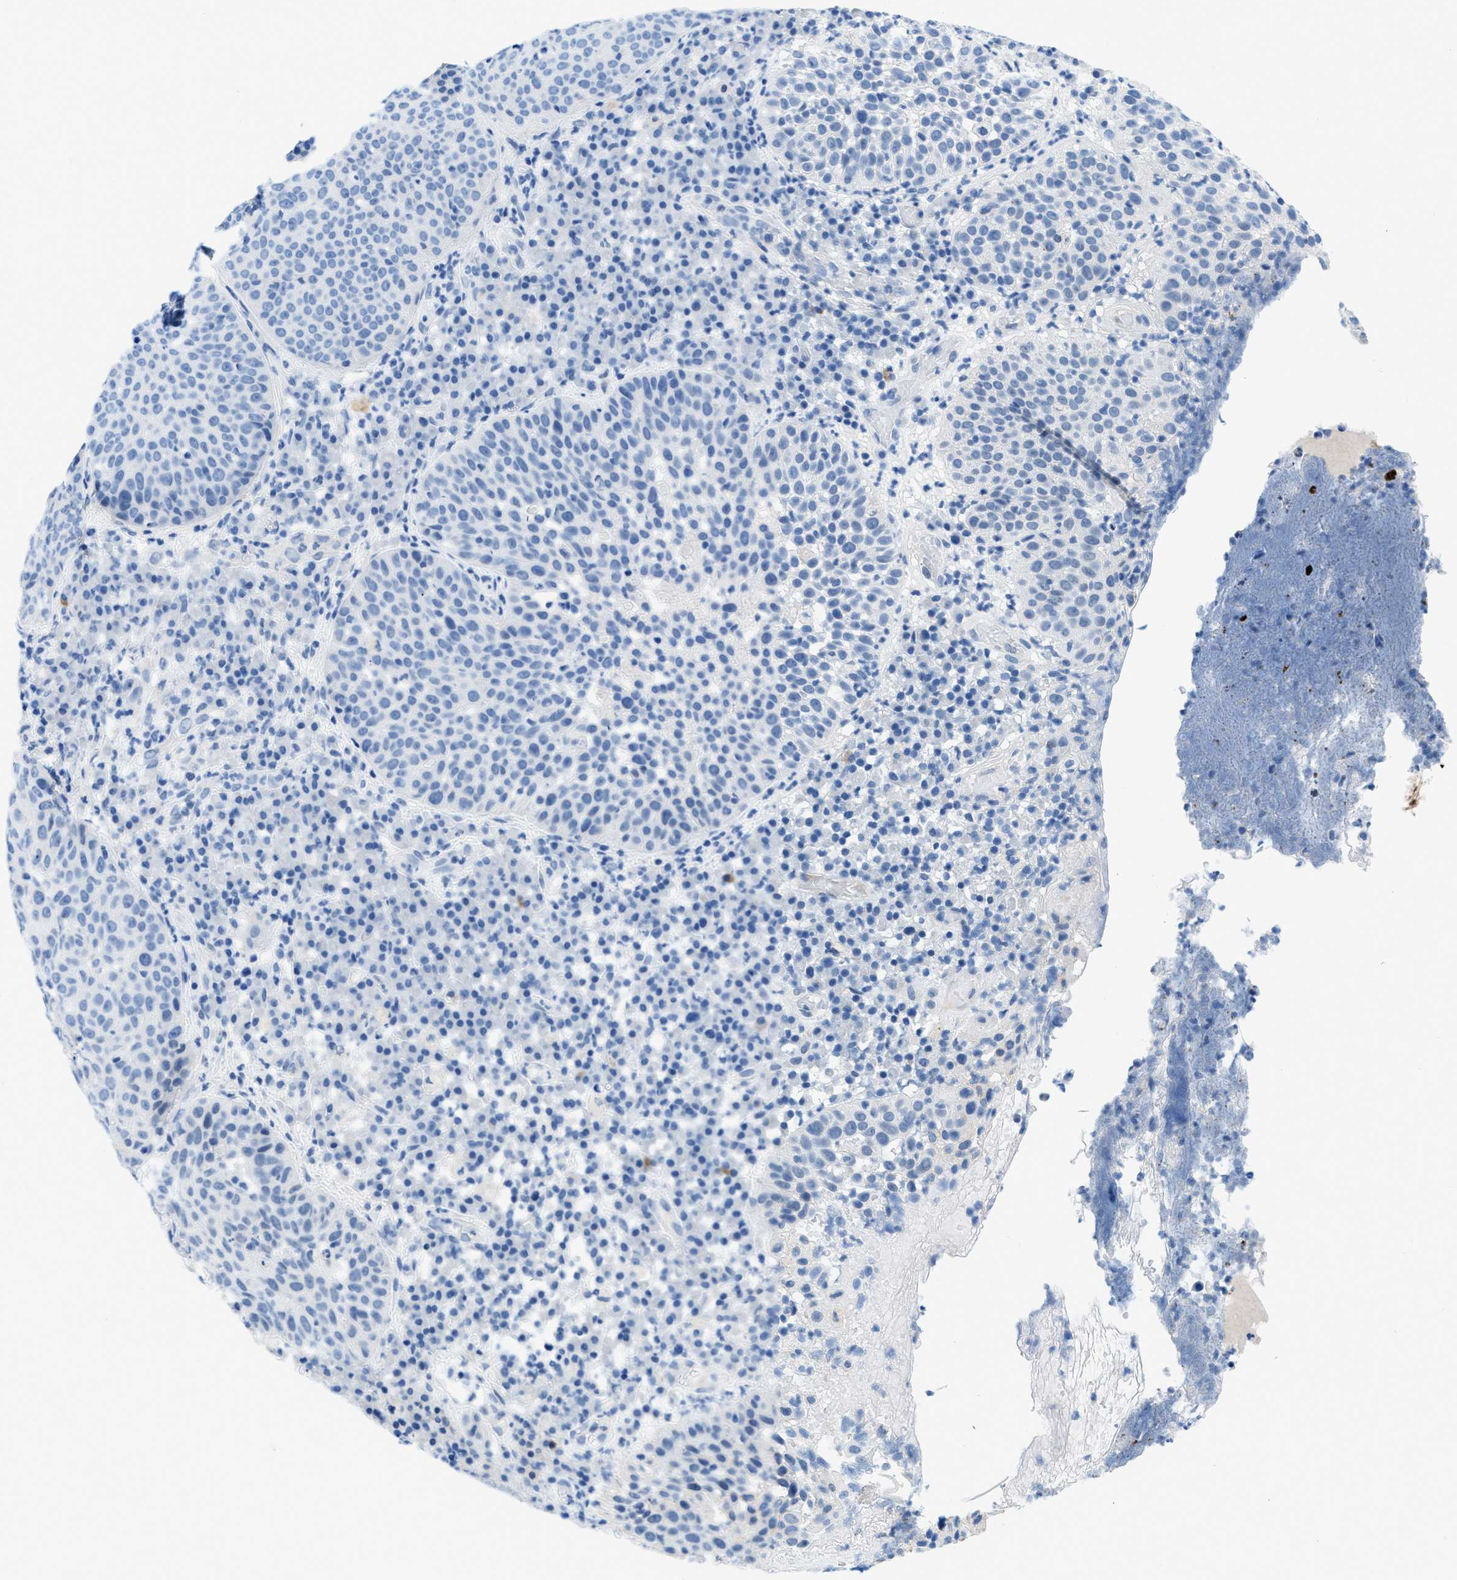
{"staining": {"intensity": "negative", "quantity": "none", "location": "none"}, "tissue": "skin cancer", "cell_type": "Tumor cells", "image_type": "cancer", "snomed": [{"axis": "morphology", "description": "Squamous cell carcinoma in situ, NOS"}, {"axis": "morphology", "description": "Squamous cell carcinoma, NOS"}, {"axis": "topography", "description": "Skin"}], "caption": "Skin squamous cell carcinoma in situ stained for a protein using immunohistochemistry (IHC) exhibits no expression tumor cells.", "gene": "FDCSP", "patient": {"sex": "male", "age": 93}}